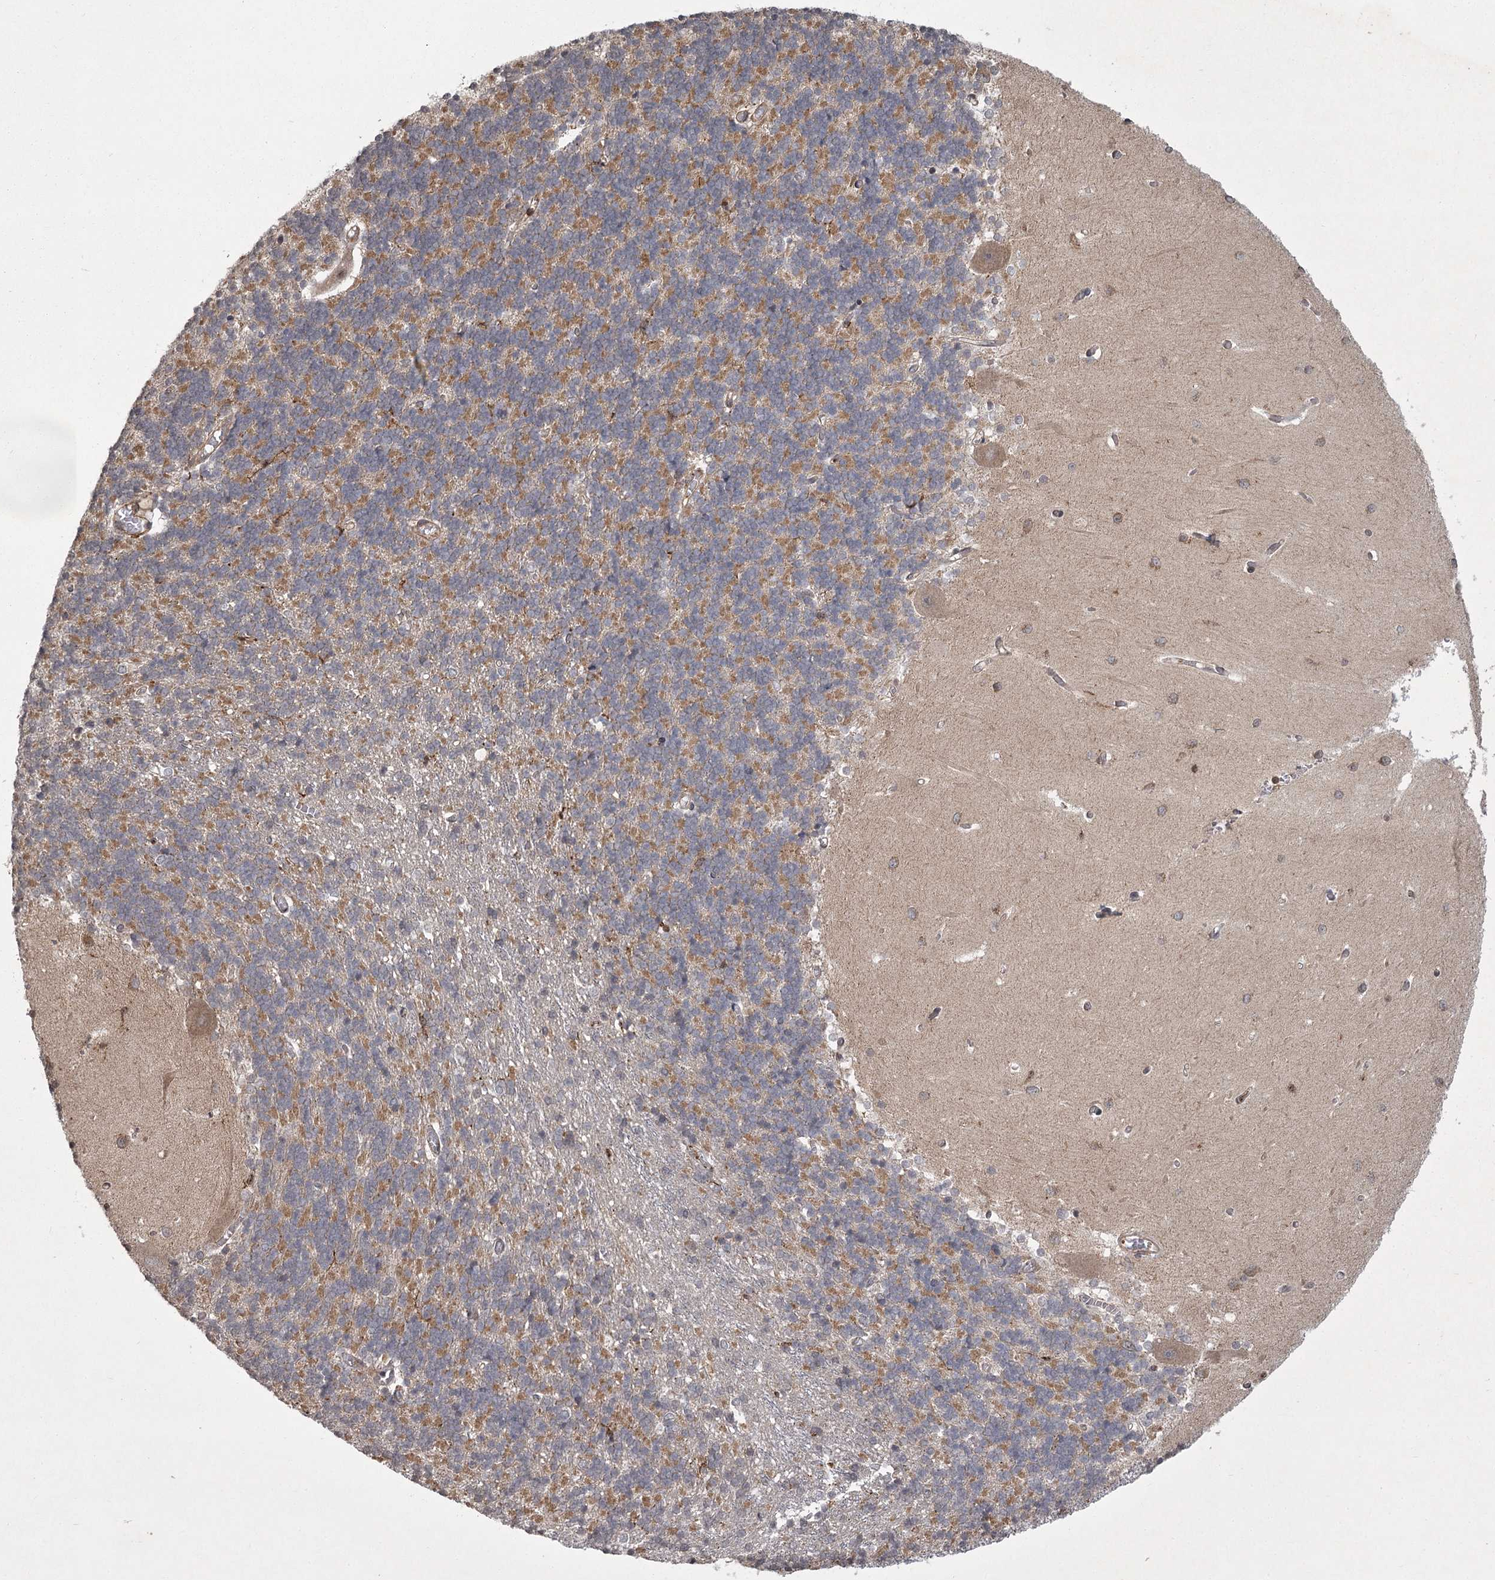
{"staining": {"intensity": "moderate", "quantity": "25%-75%", "location": "cytoplasmic/membranous"}, "tissue": "cerebellum", "cell_type": "Cells in granular layer", "image_type": "normal", "snomed": [{"axis": "morphology", "description": "Normal tissue, NOS"}, {"axis": "topography", "description": "Cerebellum"}], "caption": "This image displays immunohistochemistry staining of unremarkable cerebellum, with medium moderate cytoplasmic/membranous positivity in approximately 25%-75% of cells in granular layer.", "gene": "MEPE", "patient": {"sex": "male", "age": 37}}